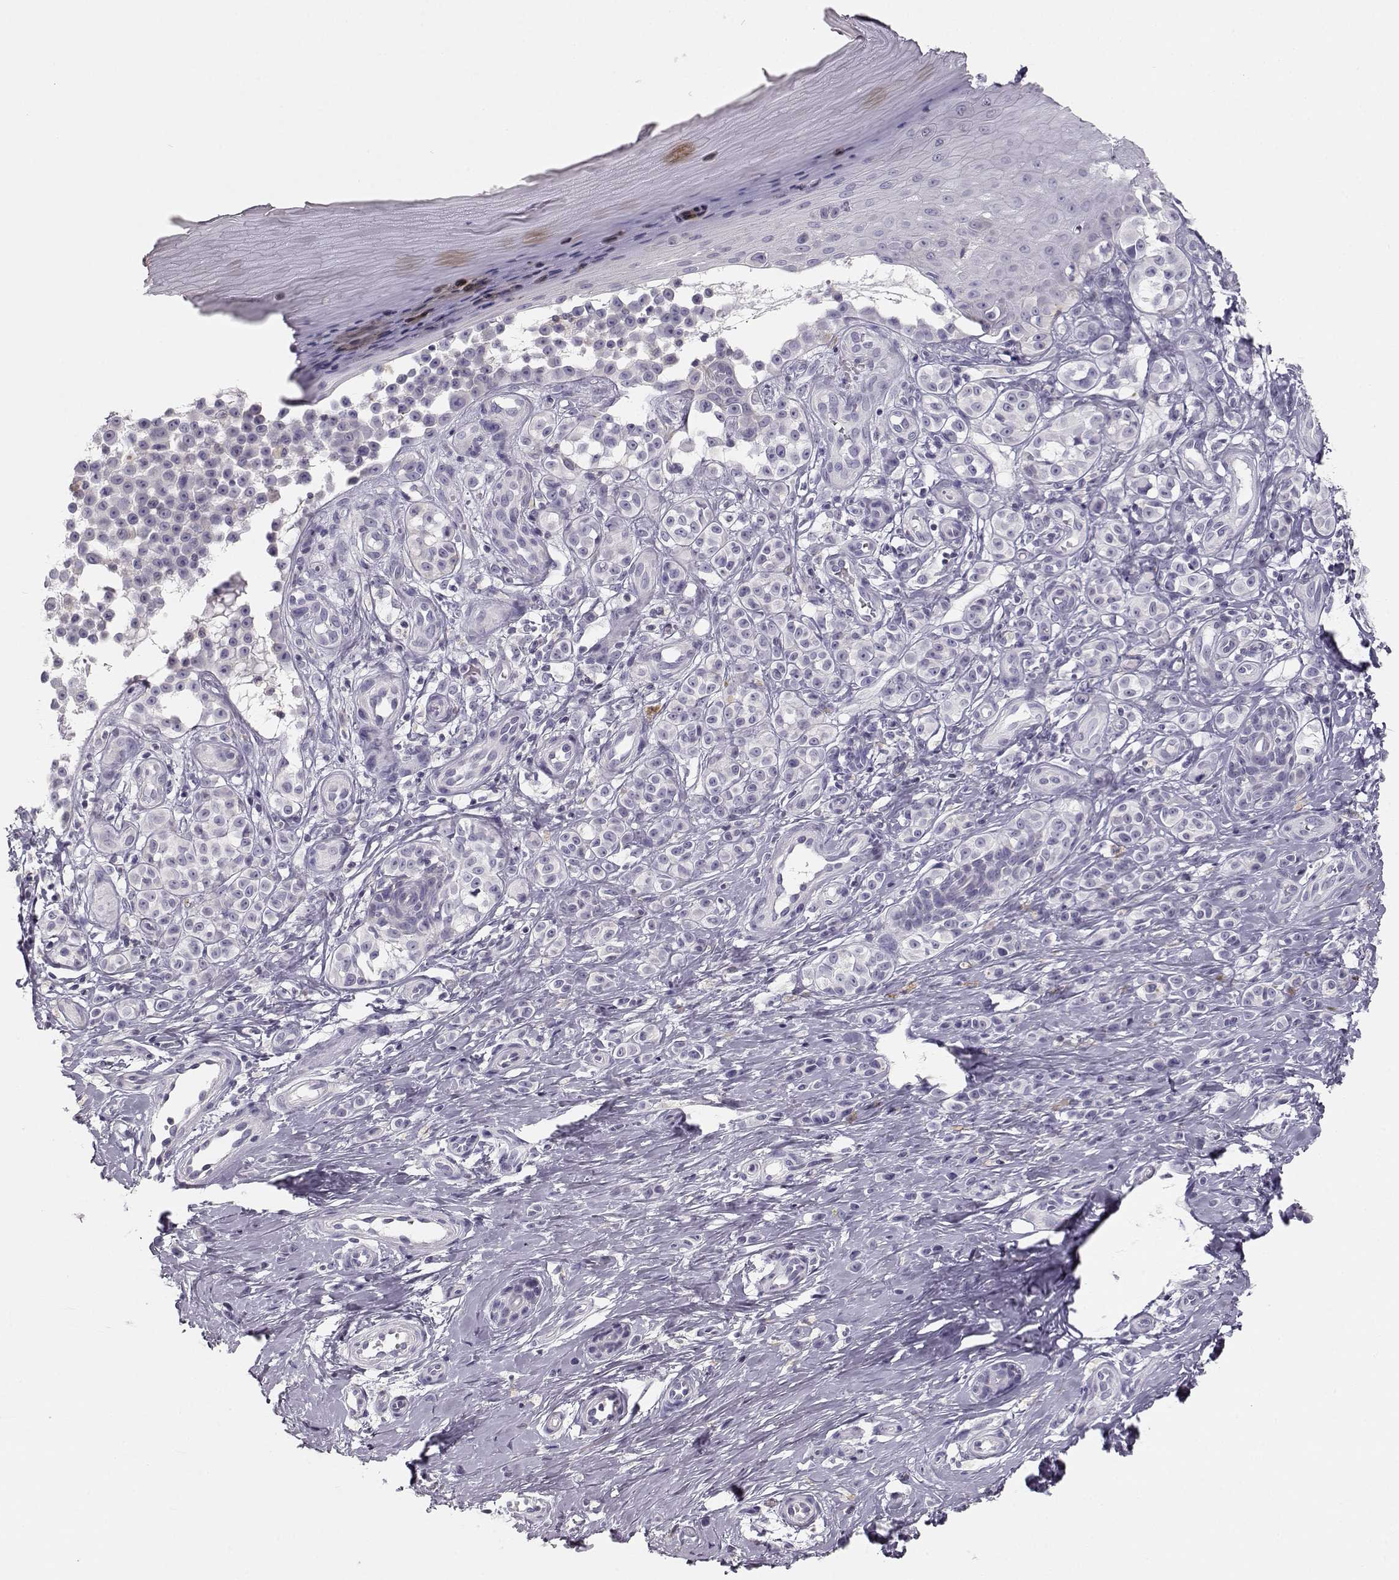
{"staining": {"intensity": "negative", "quantity": "none", "location": "none"}, "tissue": "melanoma", "cell_type": "Tumor cells", "image_type": "cancer", "snomed": [{"axis": "morphology", "description": "Malignant melanoma, NOS"}, {"axis": "topography", "description": "Skin"}], "caption": "This is an IHC micrograph of melanoma. There is no positivity in tumor cells.", "gene": "LEPR", "patient": {"sex": "female", "age": 76}}